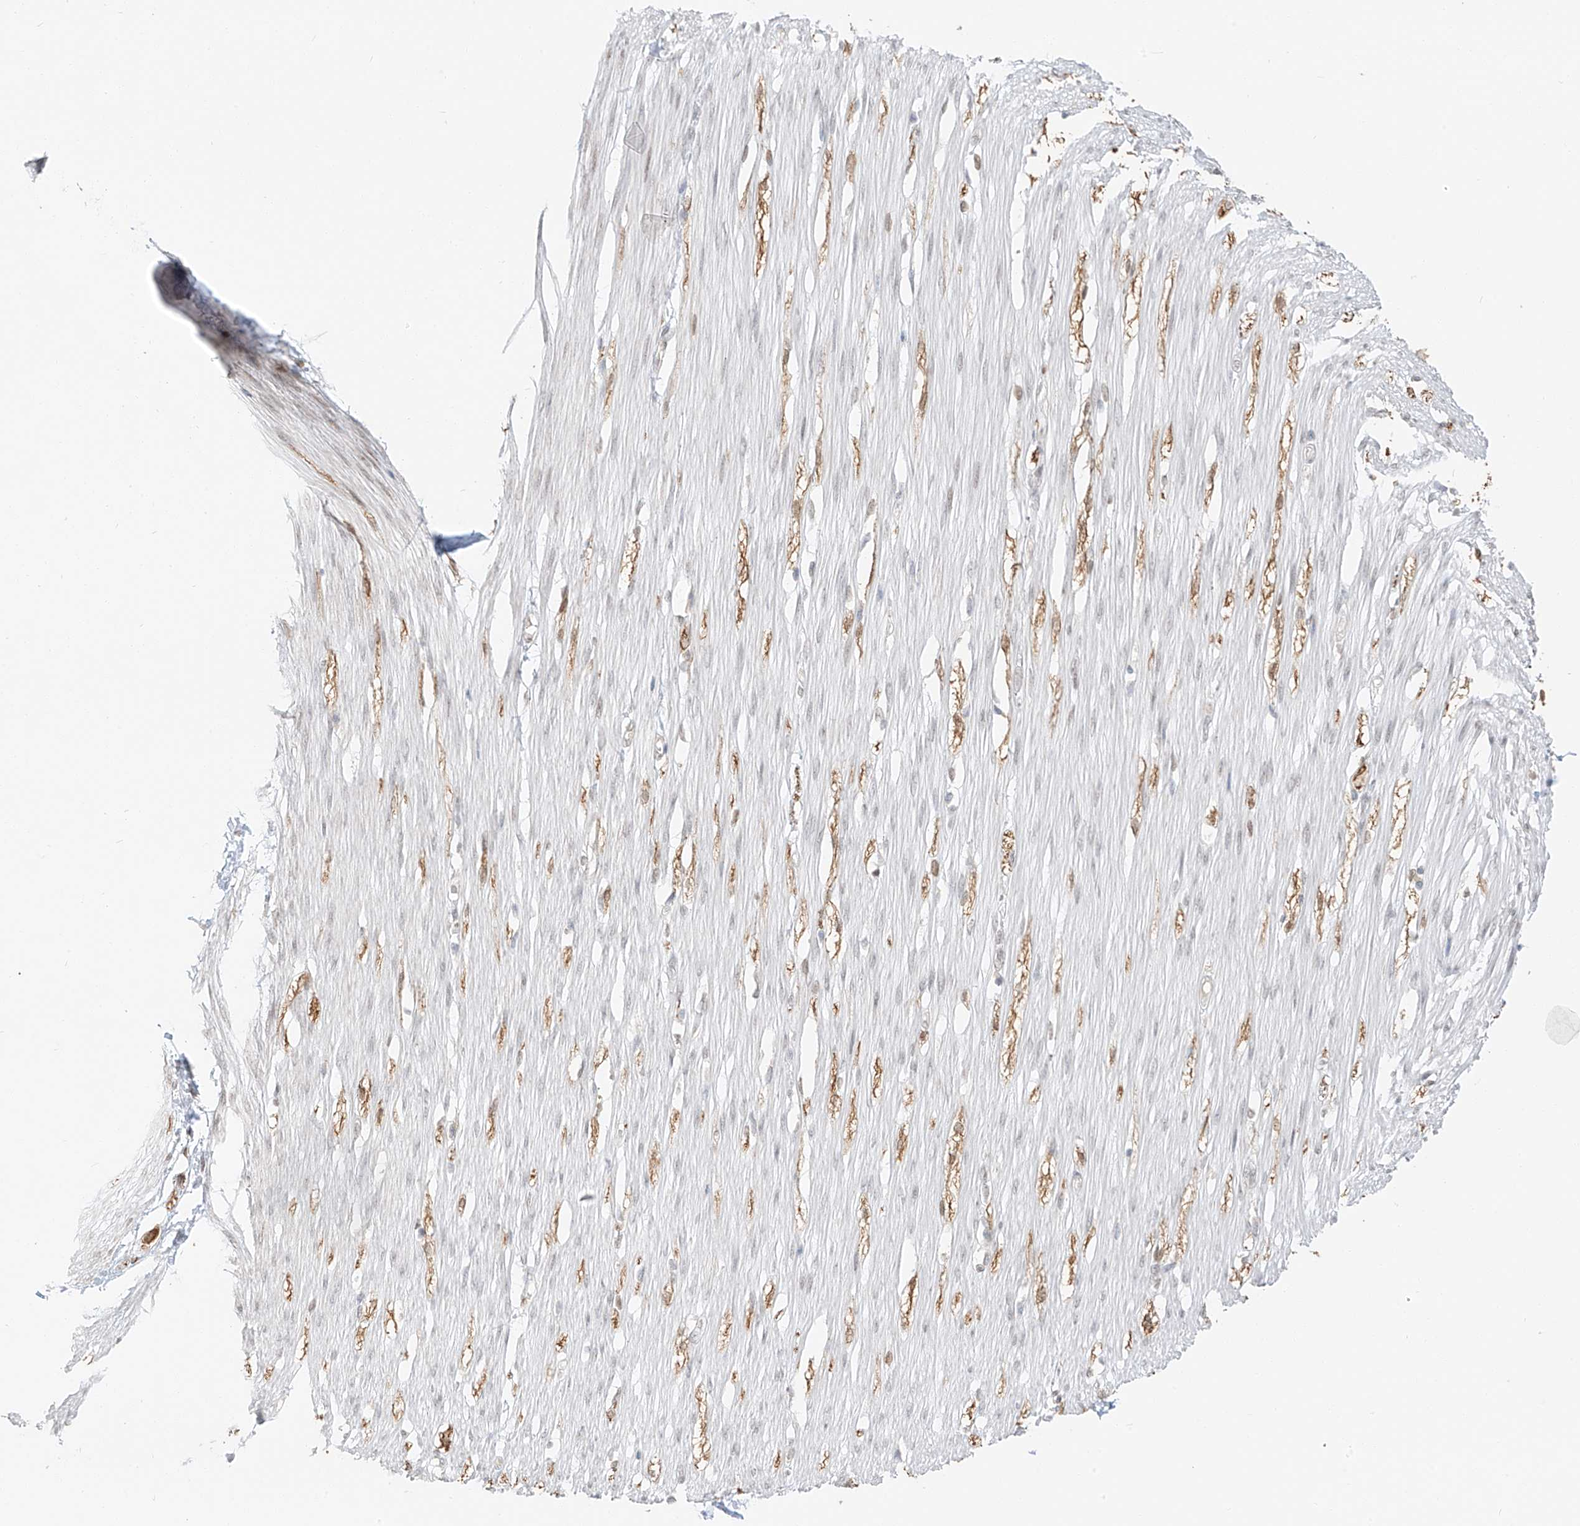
{"staining": {"intensity": "weak", "quantity": "25%-75%", "location": "nuclear"}, "tissue": "smooth muscle", "cell_type": "Smooth muscle cells", "image_type": "normal", "snomed": [{"axis": "morphology", "description": "Normal tissue, NOS"}, {"axis": "morphology", "description": "Adenocarcinoma, NOS"}, {"axis": "topography", "description": "Colon"}, {"axis": "topography", "description": "Peripheral nerve tissue"}], "caption": "Protein expression analysis of normal human smooth muscle reveals weak nuclear expression in about 25%-75% of smooth muscle cells. The protein is stained brown, and the nuclei are stained in blue (DAB (3,3'-diaminobenzidine) IHC with brightfield microscopy, high magnification).", "gene": "ZNF774", "patient": {"sex": "male", "age": 14}}